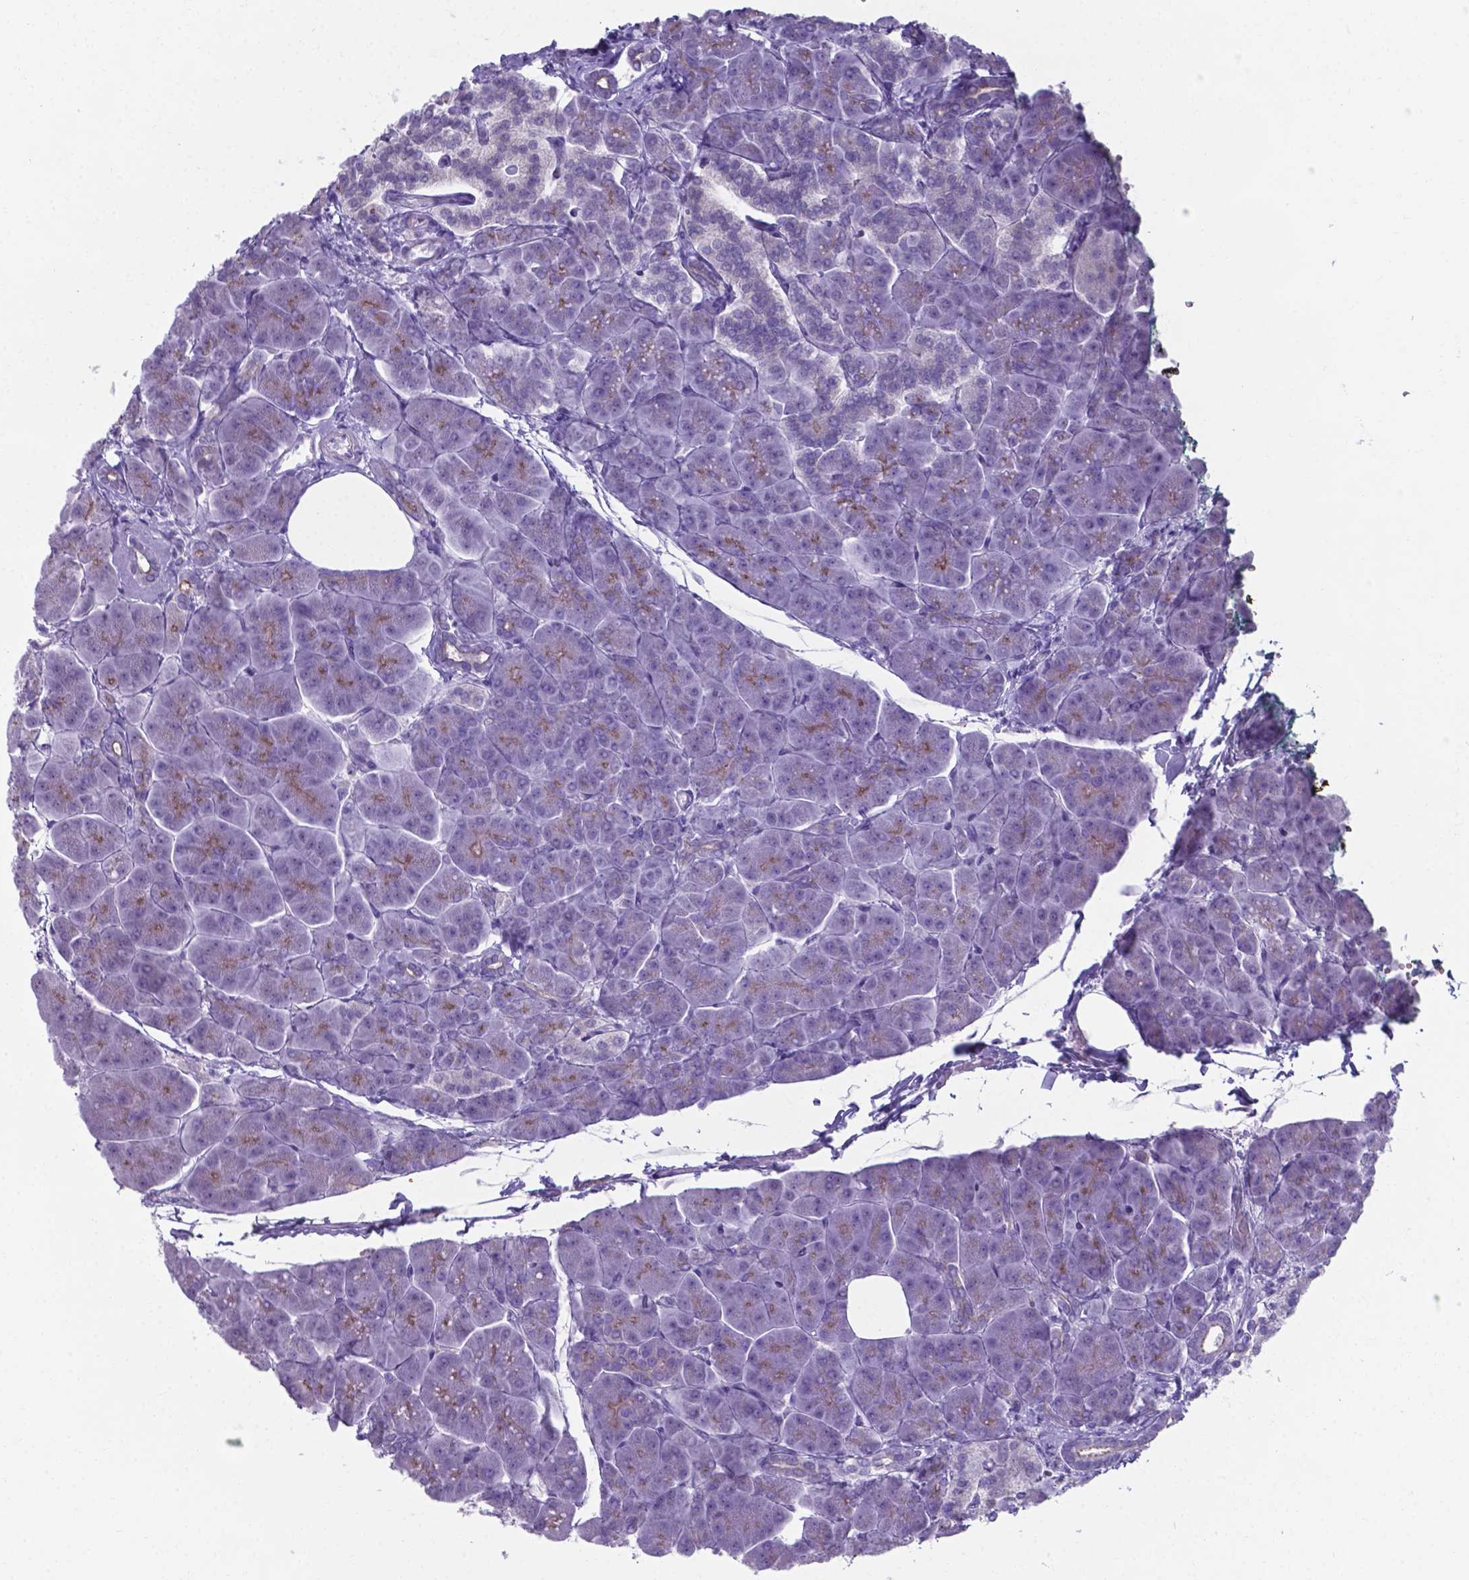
{"staining": {"intensity": "strong", "quantity": ">75%", "location": "cytoplasmic/membranous"}, "tissue": "pancreas", "cell_type": "Exocrine glandular cells", "image_type": "normal", "snomed": [{"axis": "morphology", "description": "Normal tissue, NOS"}, {"axis": "topography", "description": "Adipose tissue"}, {"axis": "topography", "description": "Pancreas"}, {"axis": "topography", "description": "Peripheral nerve tissue"}], "caption": "Protein staining displays strong cytoplasmic/membranous staining in approximately >75% of exocrine glandular cells in normal pancreas. (DAB IHC, brown staining for protein, blue staining for nuclei).", "gene": "AP5B1", "patient": {"sex": "female", "age": 58}}